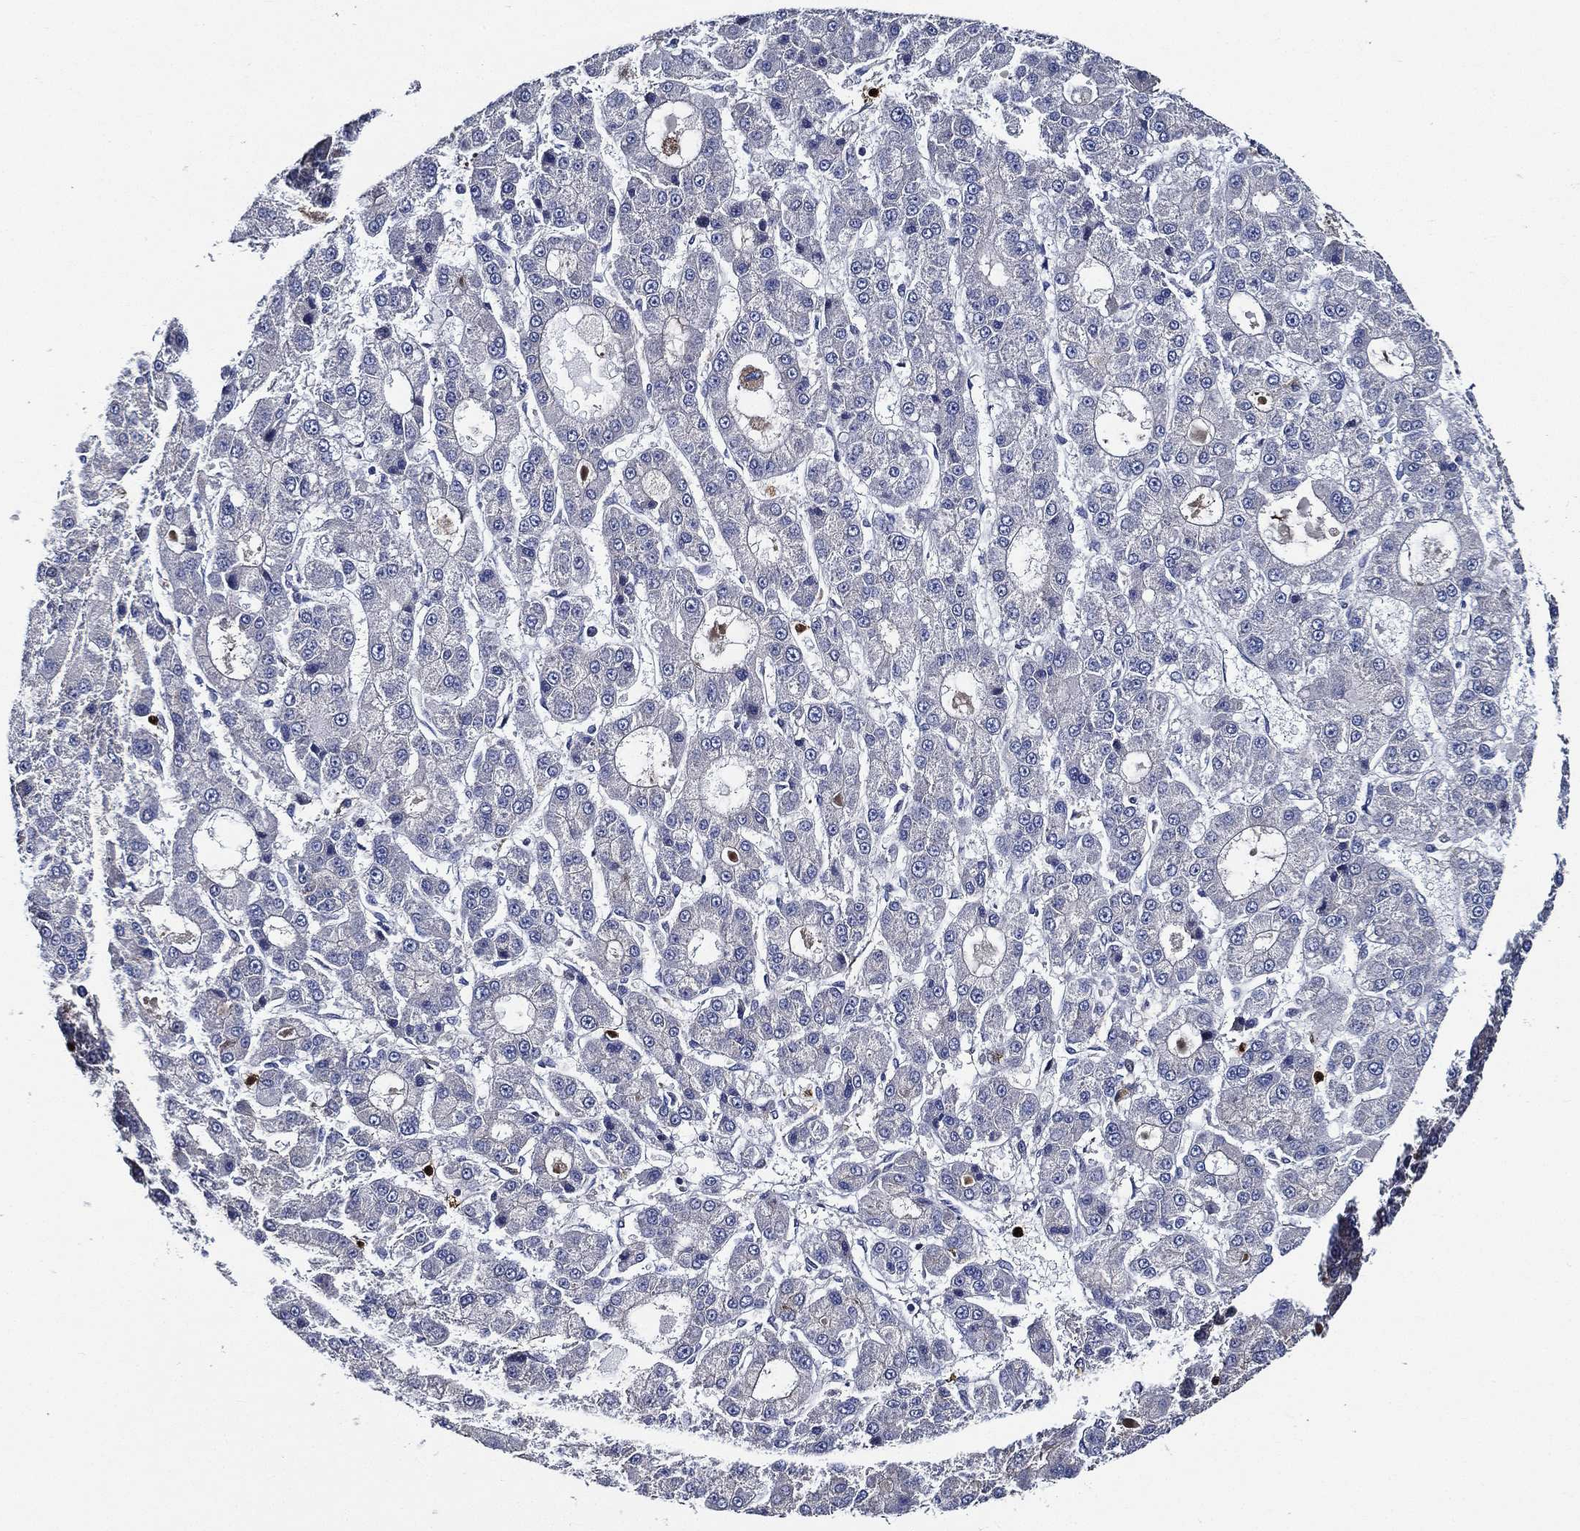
{"staining": {"intensity": "negative", "quantity": "none", "location": "none"}, "tissue": "liver cancer", "cell_type": "Tumor cells", "image_type": "cancer", "snomed": [{"axis": "morphology", "description": "Carcinoma, Hepatocellular, NOS"}, {"axis": "topography", "description": "Liver"}], "caption": "DAB (3,3'-diaminobenzidine) immunohistochemical staining of liver hepatocellular carcinoma shows no significant positivity in tumor cells.", "gene": "KIF20B", "patient": {"sex": "male", "age": 70}}